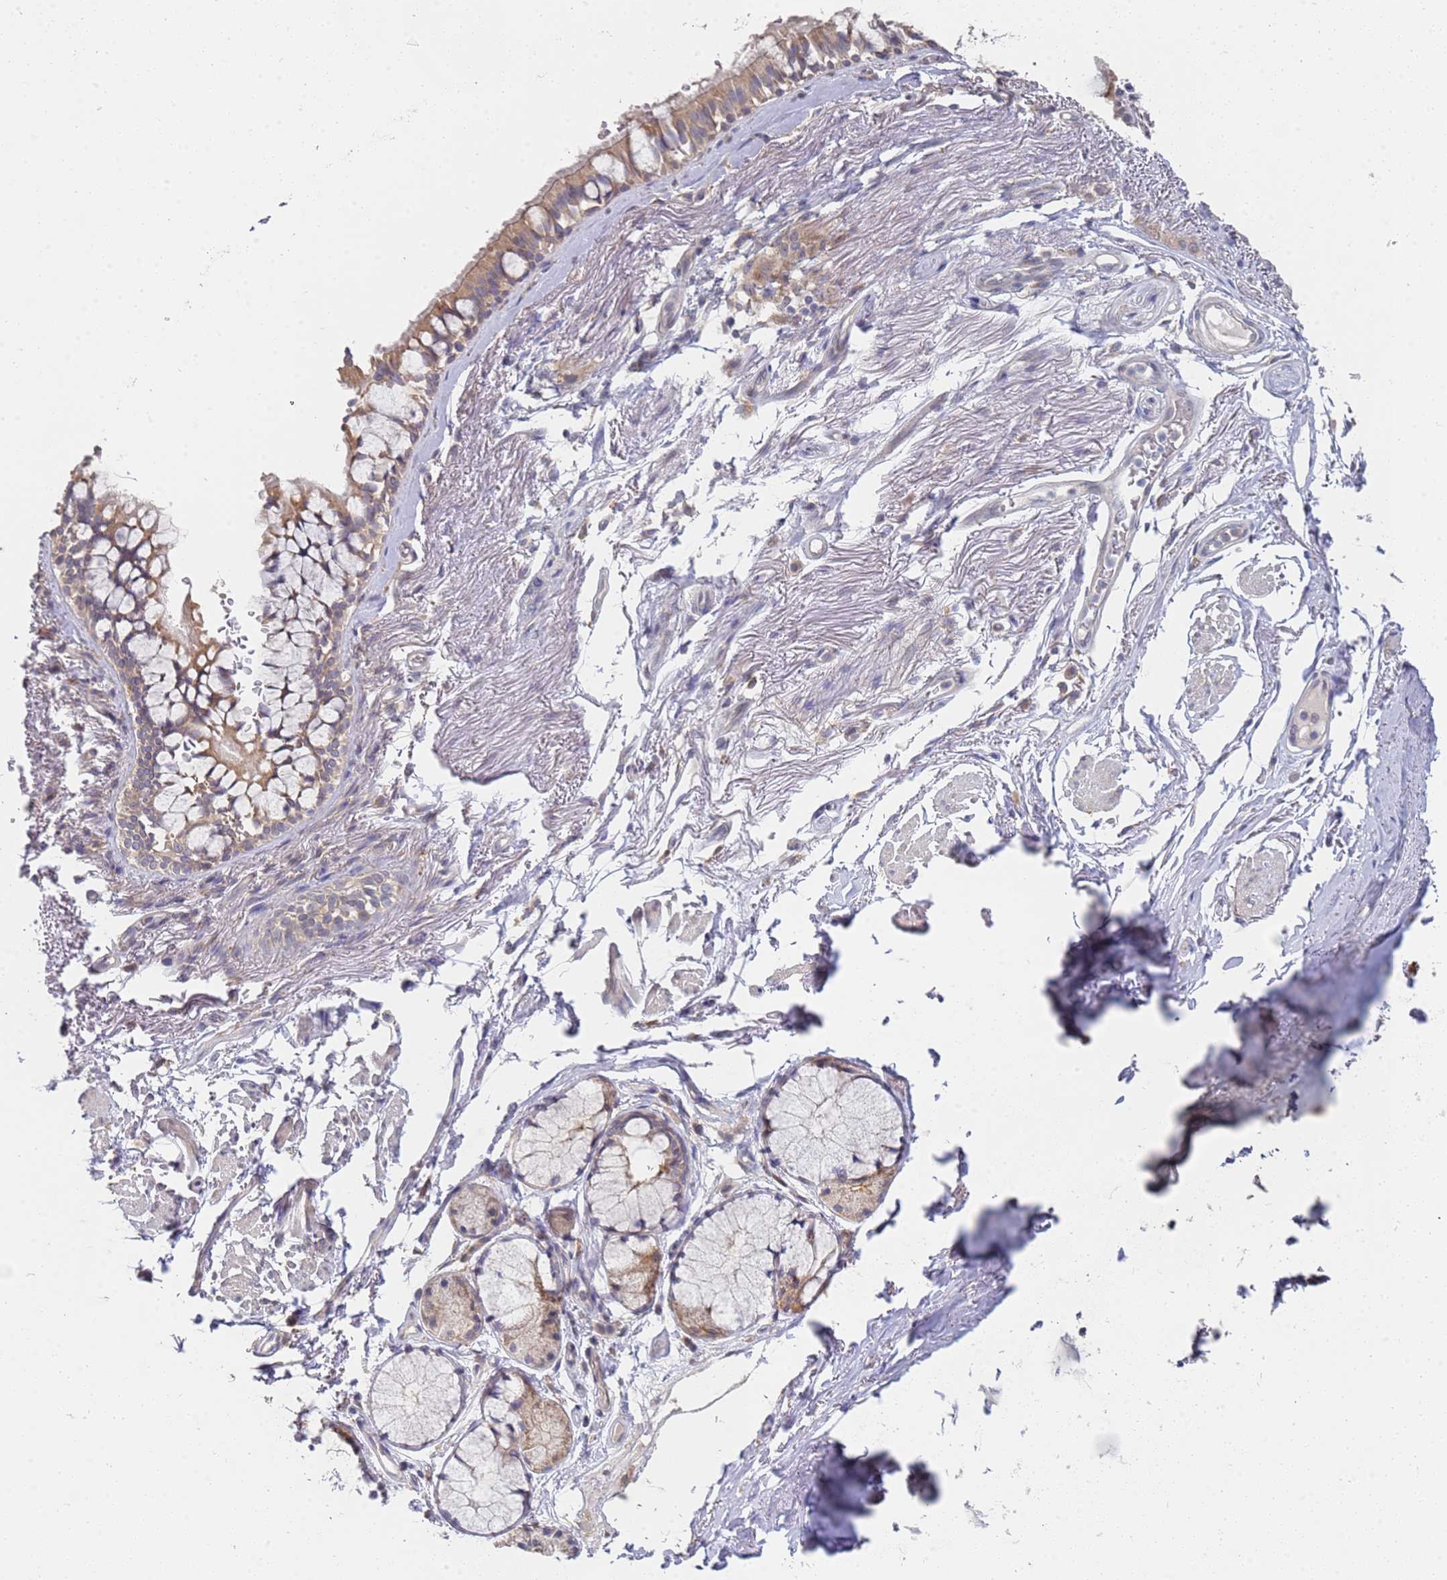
{"staining": {"intensity": "weak", "quantity": ">75%", "location": "cytoplasmic/membranous"}, "tissue": "bronchus", "cell_type": "Respiratory epithelial cells", "image_type": "normal", "snomed": [{"axis": "morphology", "description": "Normal tissue, NOS"}, {"axis": "topography", "description": "Bronchus"}], "caption": "Brown immunohistochemical staining in benign human bronchus displays weak cytoplasmic/membranous expression in about >75% of respiratory epithelial cells.", "gene": "VRK2", "patient": {"sex": "male", "age": 70}}